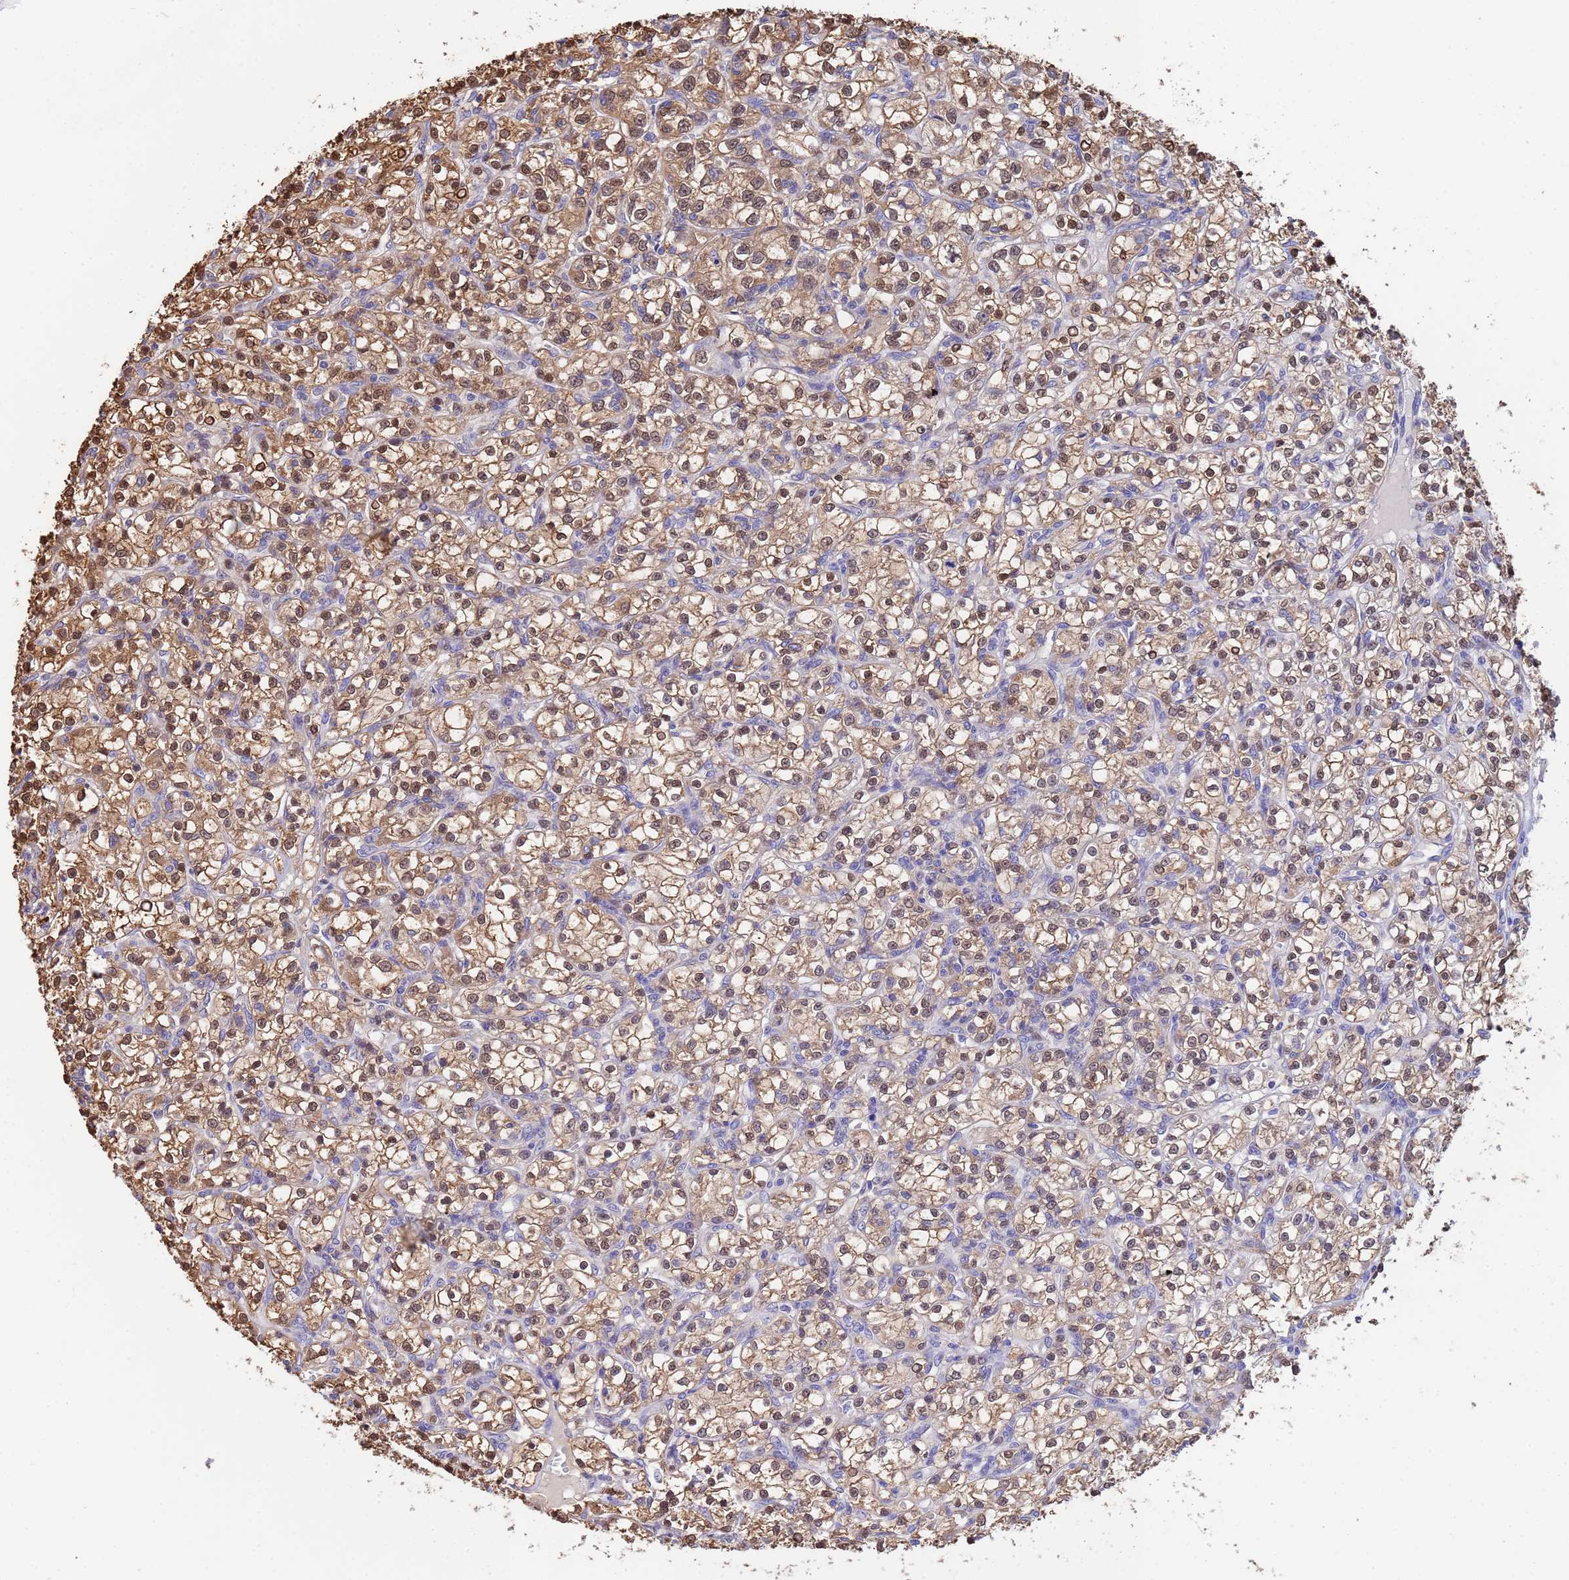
{"staining": {"intensity": "moderate", "quantity": ">75%", "location": "cytoplasmic/membranous,nuclear"}, "tissue": "renal cancer", "cell_type": "Tumor cells", "image_type": "cancer", "snomed": [{"axis": "morphology", "description": "Adenocarcinoma, NOS"}, {"axis": "topography", "description": "Kidney"}], "caption": "Approximately >75% of tumor cells in renal cancer (adenocarcinoma) show moderate cytoplasmic/membranous and nuclear protein positivity as visualized by brown immunohistochemical staining.", "gene": "FAM25A", "patient": {"sex": "female", "age": 59}}